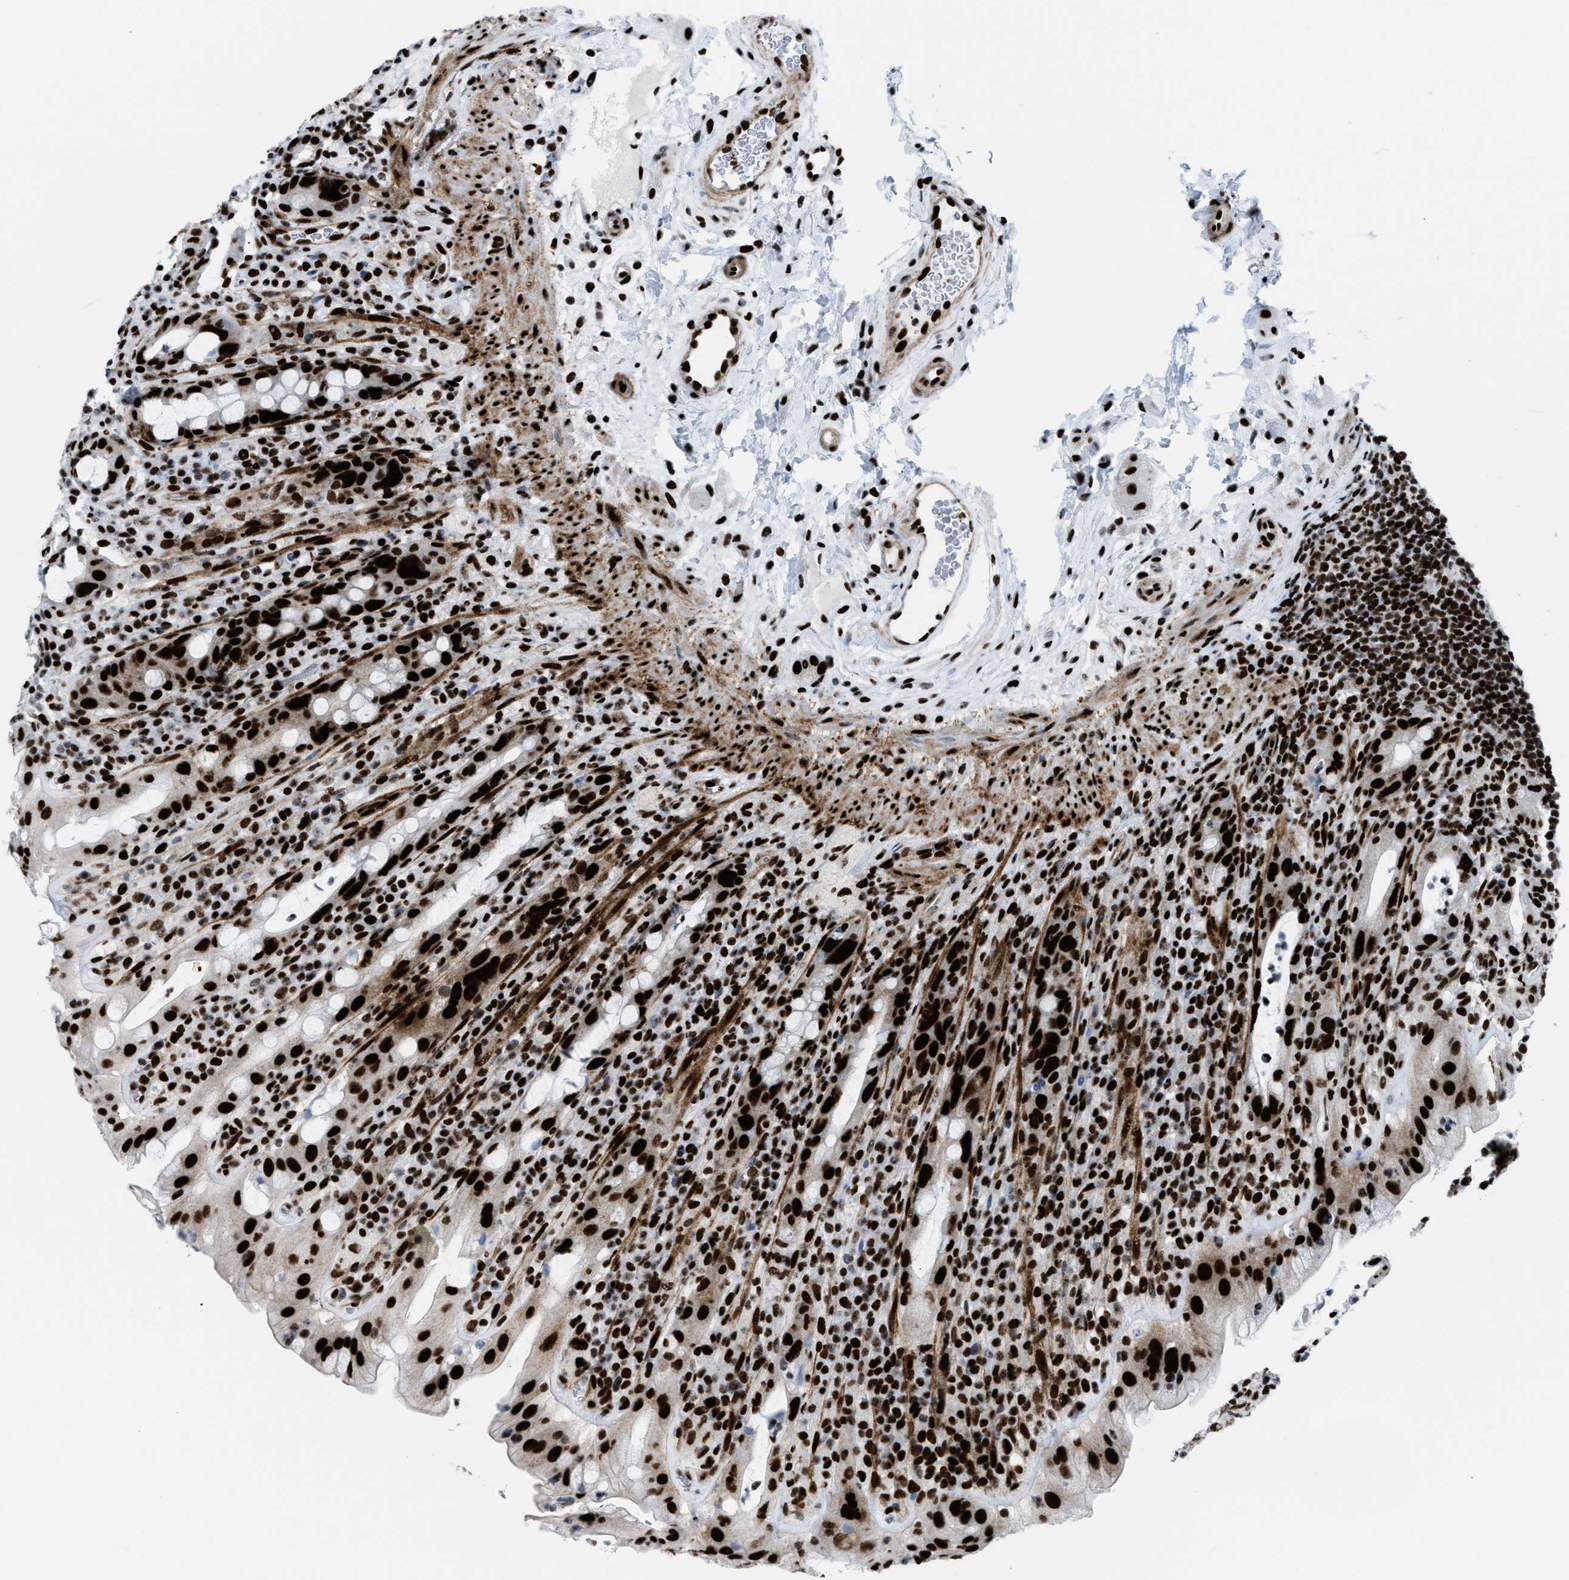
{"staining": {"intensity": "strong", "quantity": ">75%", "location": "nuclear"}, "tissue": "rectum", "cell_type": "Glandular cells", "image_type": "normal", "snomed": [{"axis": "morphology", "description": "Normal tissue, NOS"}, {"axis": "topography", "description": "Rectum"}], "caption": "Protein analysis of benign rectum reveals strong nuclear staining in approximately >75% of glandular cells. Ihc stains the protein of interest in brown and the nuclei are stained blue.", "gene": "NONO", "patient": {"sex": "male", "age": 44}}